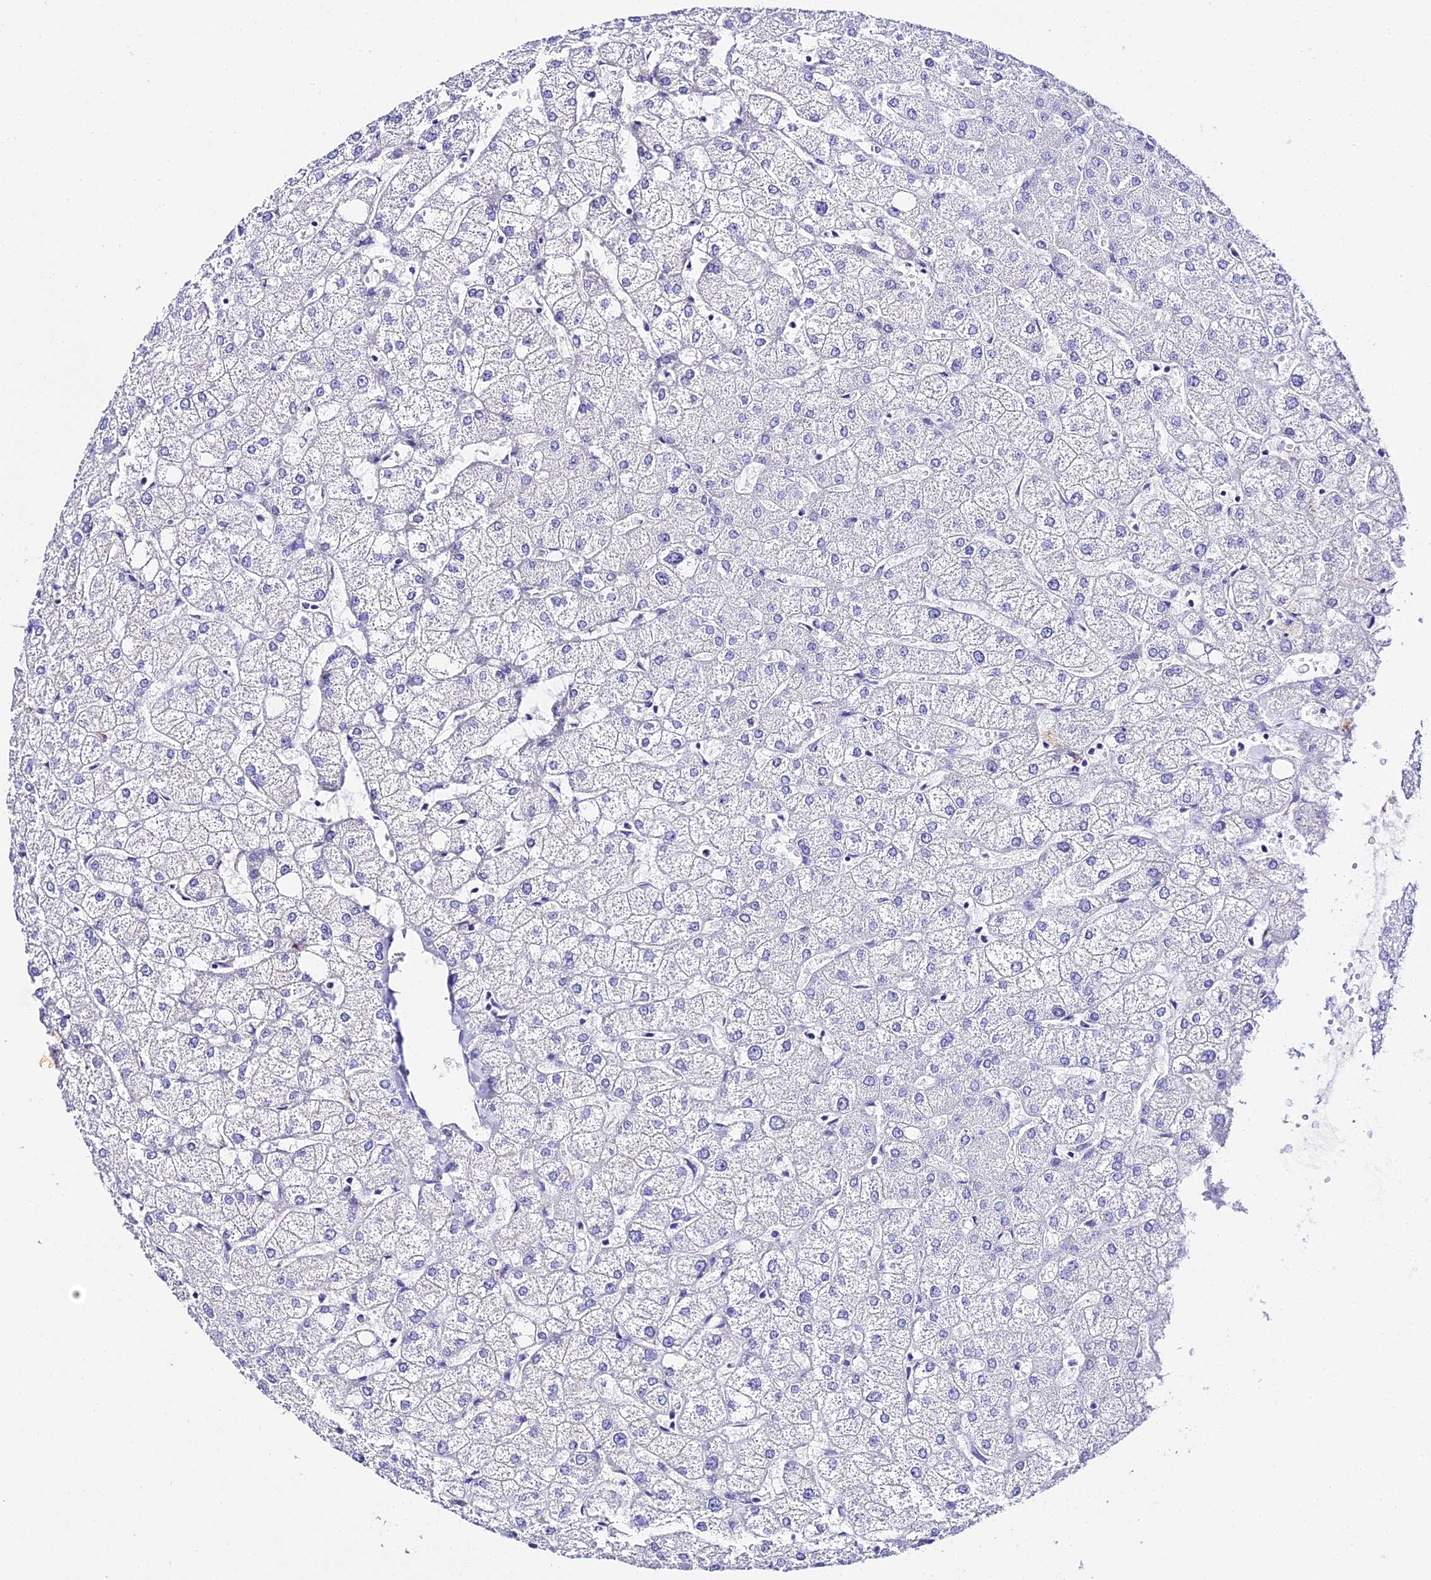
{"staining": {"intensity": "negative", "quantity": "none", "location": "none"}, "tissue": "liver", "cell_type": "Cholangiocytes", "image_type": "normal", "snomed": [{"axis": "morphology", "description": "Normal tissue, NOS"}, {"axis": "topography", "description": "Liver"}], "caption": "A high-resolution histopathology image shows IHC staining of normal liver, which exhibits no significant expression in cholangiocytes. Nuclei are stained in blue.", "gene": "TMEM117", "patient": {"sex": "female", "age": 54}}